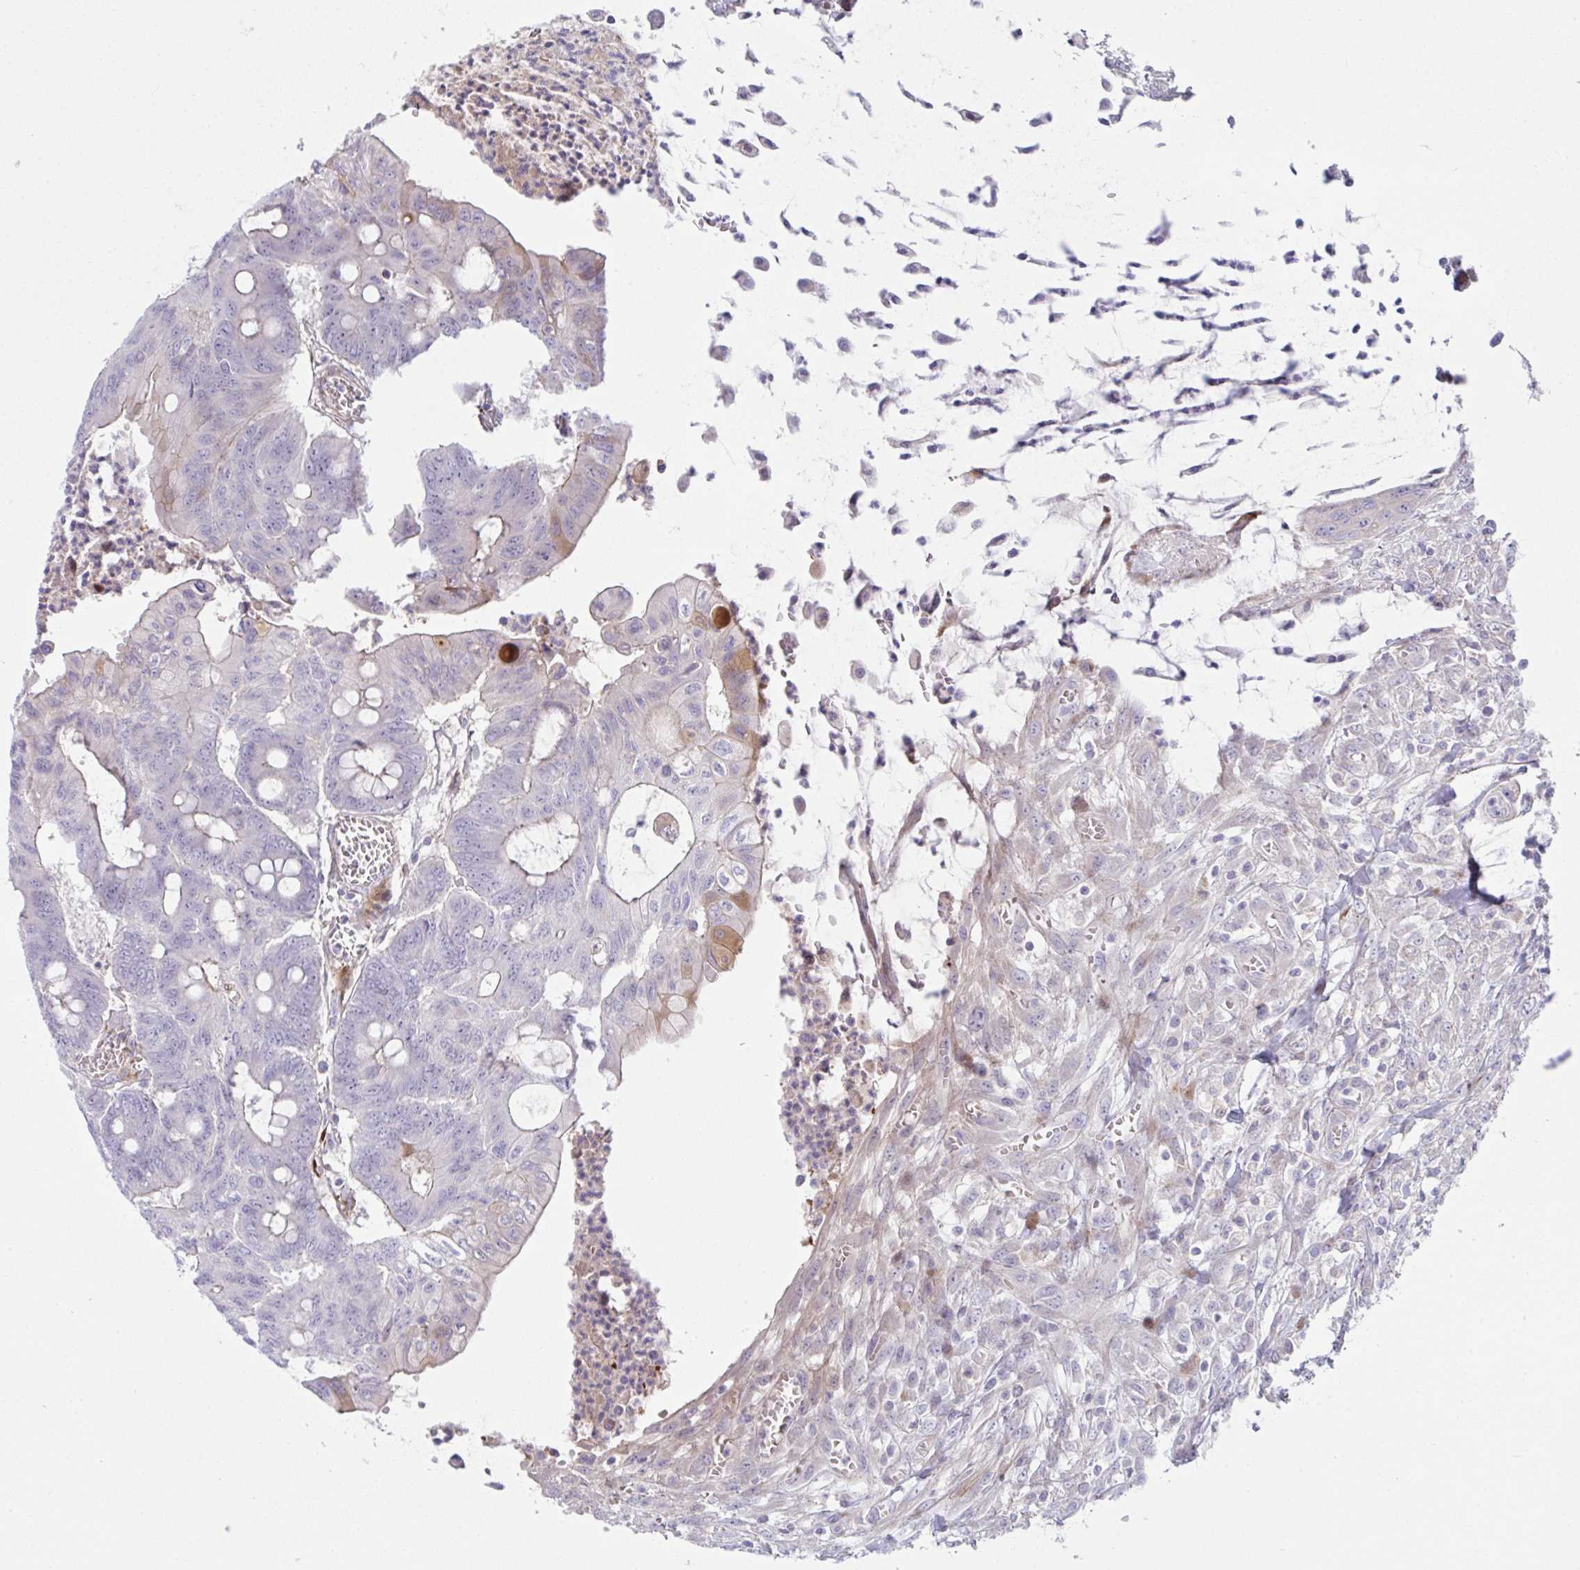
{"staining": {"intensity": "moderate", "quantity": "<25%", "location": "cytoplasmic/membranous"}, "tissue": "colorectal cancer", "cell_type": "Tumor cells", "image_type": "cancer", "snomed": [{"axis": "morphology", "description": "Adenocarcinoma, NOS"}, {"axis": "topography", "description": "Colon"}], "caption": "A high-resolution histopathology image shows immunohistochemistry (IHC) staining of colorectal adenocarcinoma, which shows moderate cytoplasmic/membranous expression in approximately <25% of tumor cells. (DAB IHC with brightfield microscopy, high magnification).", "gene": "ZNF713", "patient": {"sex": "male", "age": 65}}